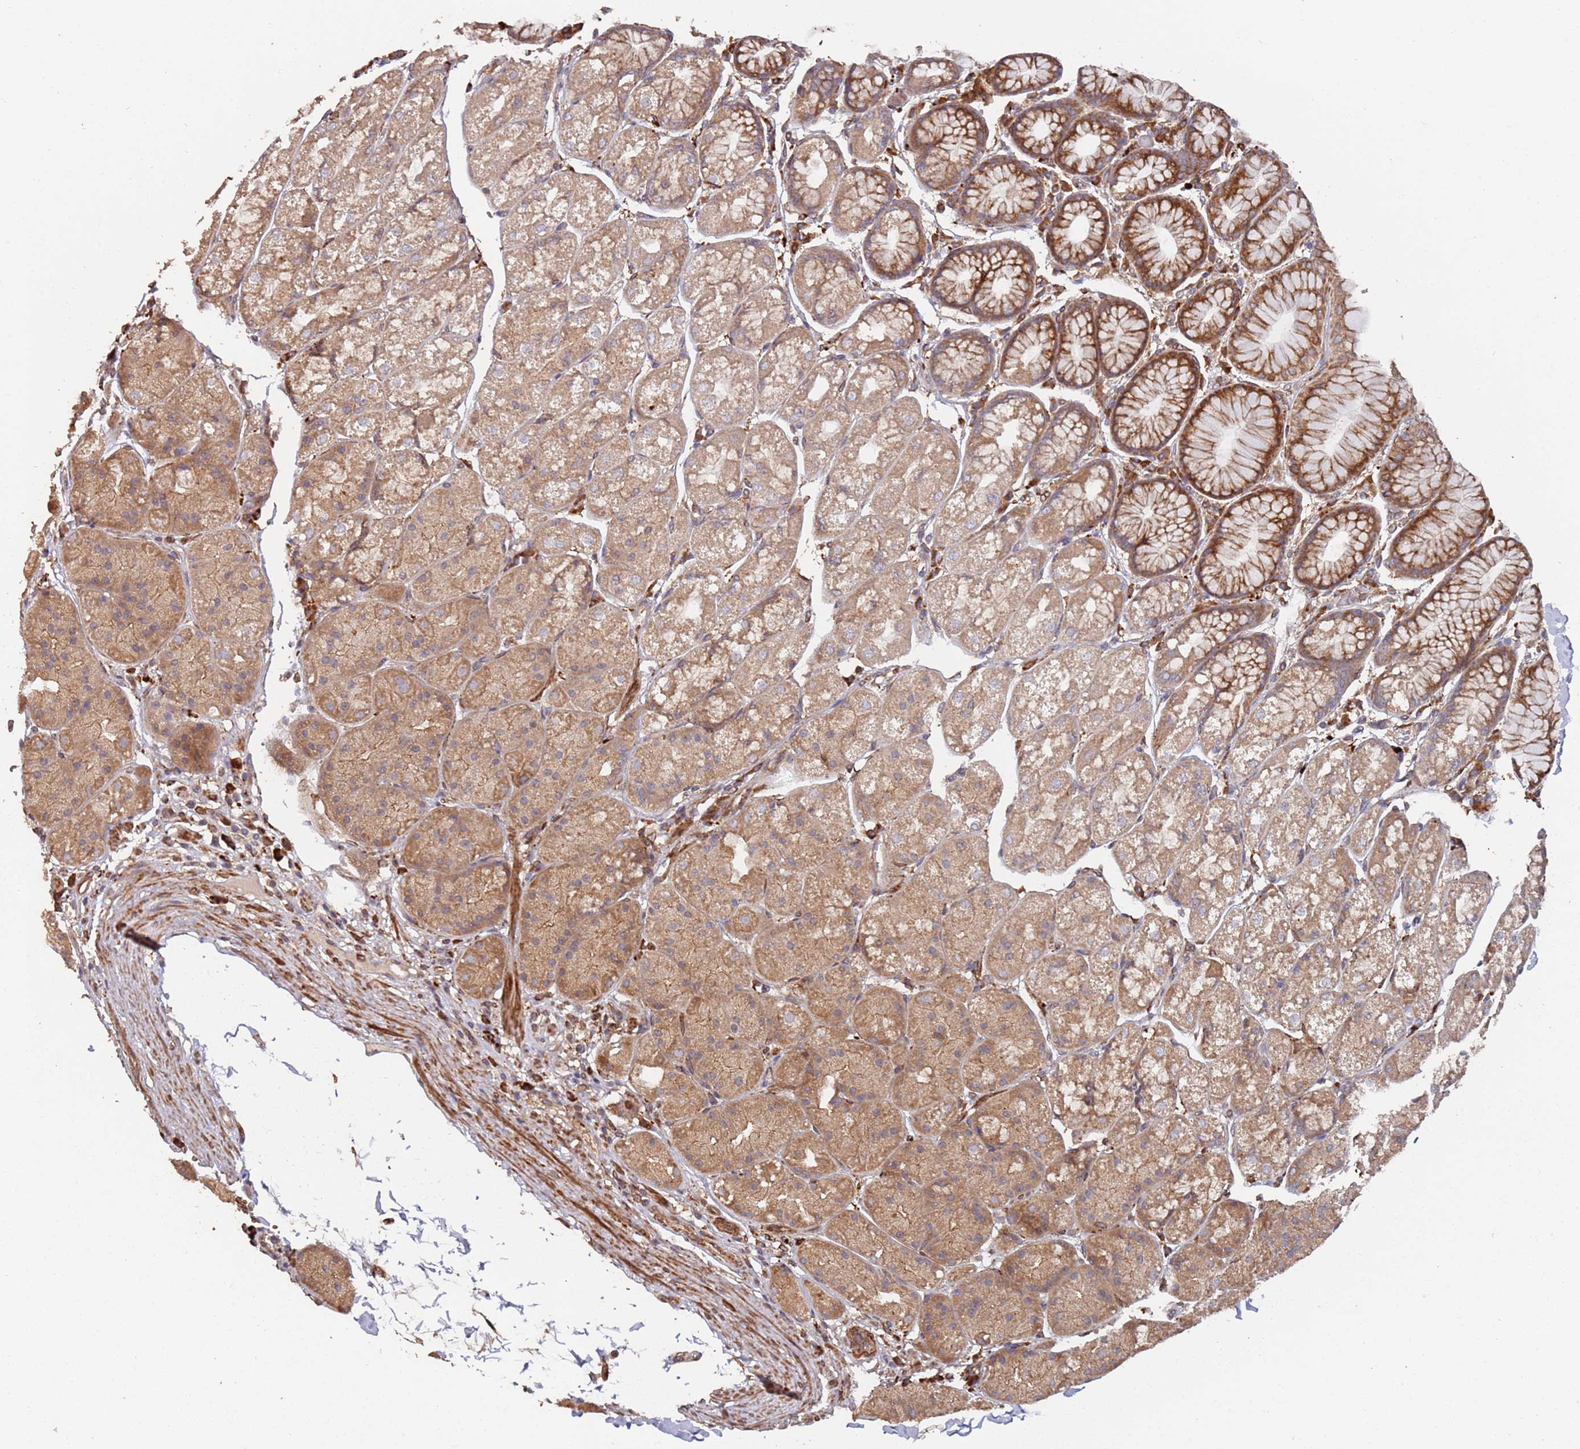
{"staining": {"intensity": "moderate", "quantity": ">75%", "location": "cytoplasmic/membranous"}, "tissue": "stomach", "cell_type": "Glandular cells", "image_type": "normal", "snomed": [{"axis": "morphology", "description": "Normal tissue, NOS"}, {"axis": "topography", "description": "Stomach"}], "caption": "DAB immunohistochemical staining of unremarkable human stomach displays moderate cytoplasmic/membranous protein staining in approximately >75% of glandular cells. The protein of interest is stained brown, and the nuclei are stained in blue (DAB IHC with brightfield microscopy, high magnification).", "gene": "LACC1", "patient": {"sex": "male", "age": 57}}